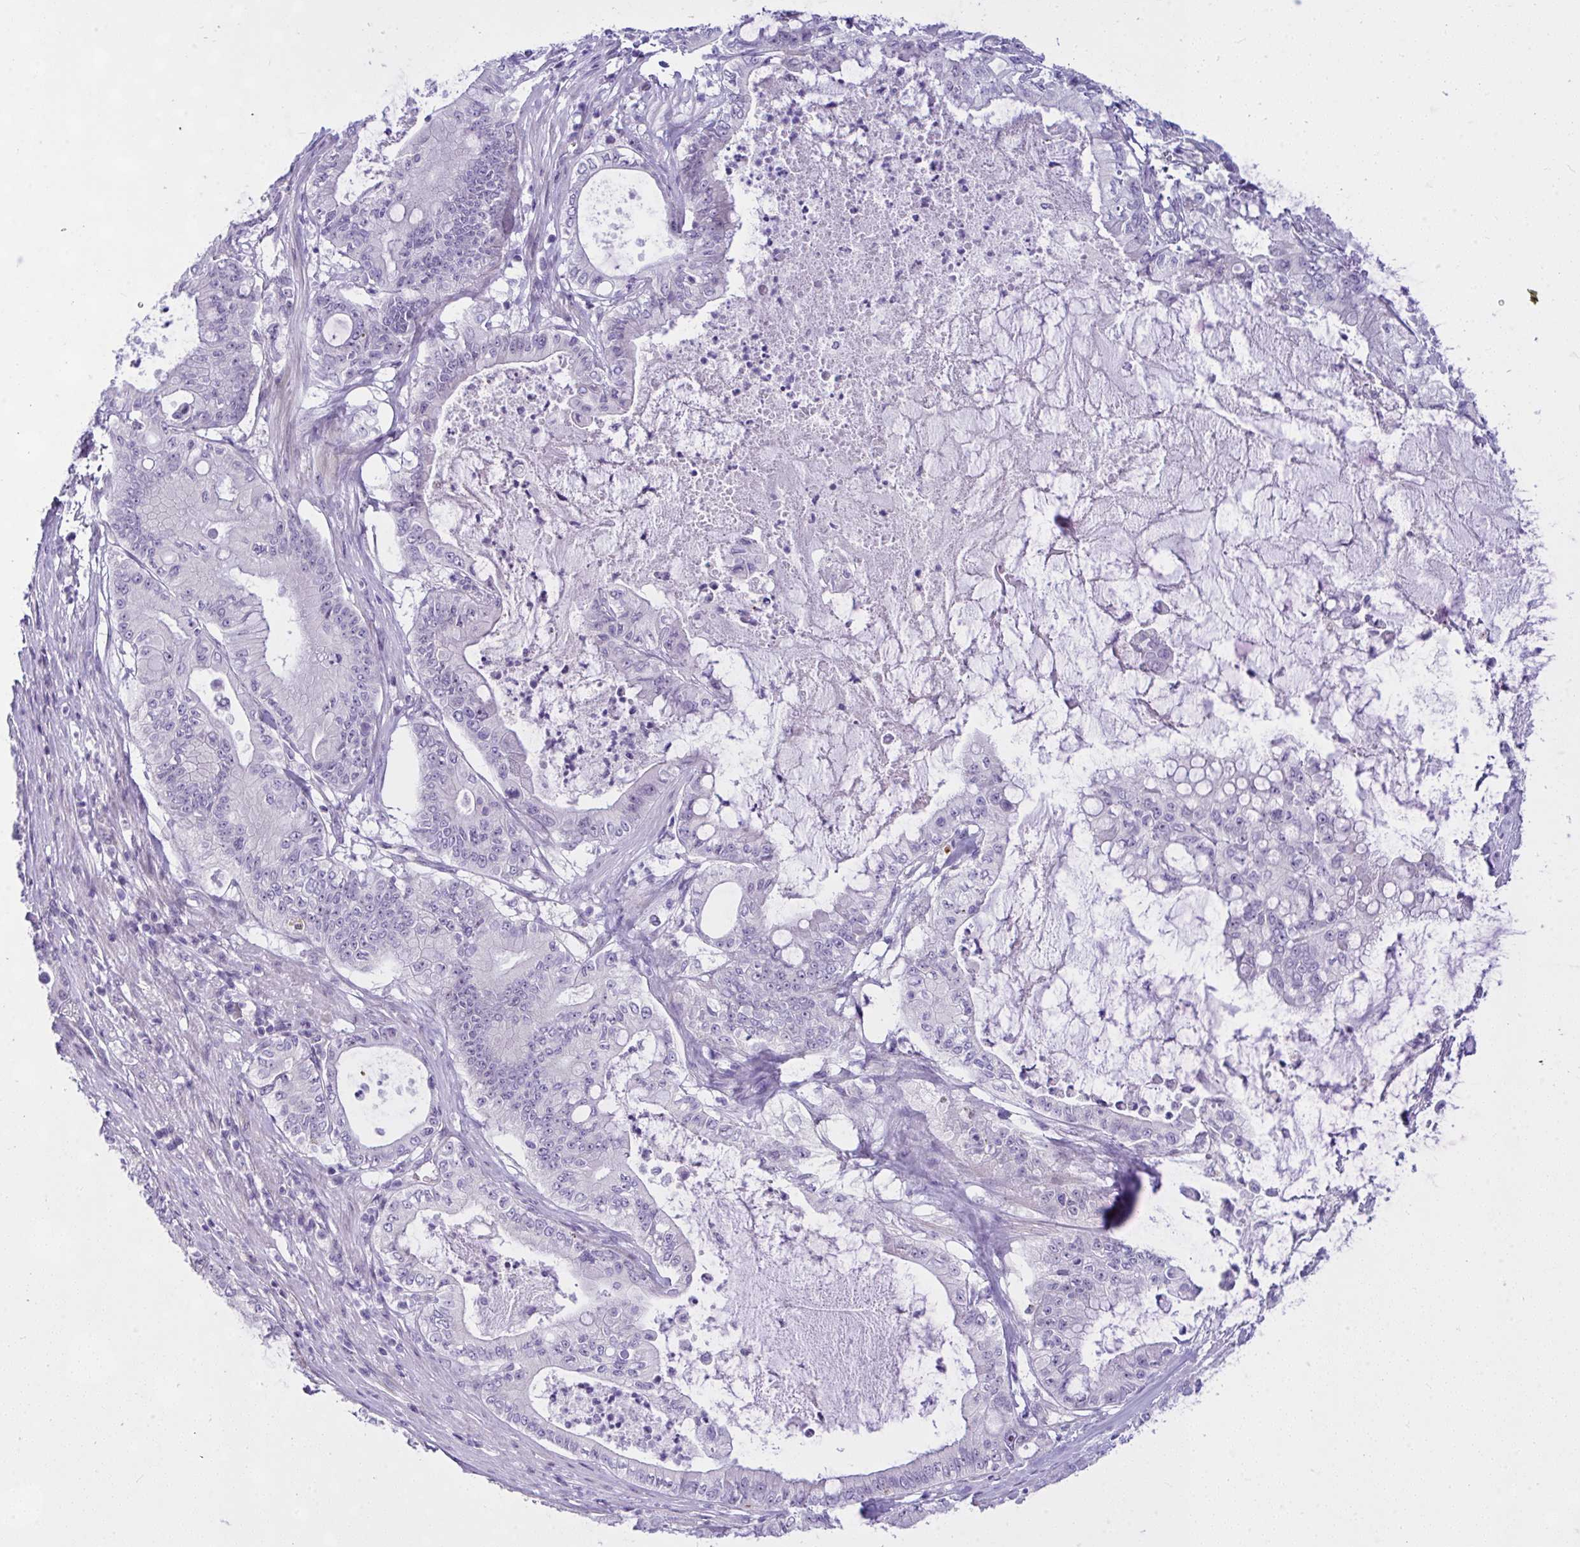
{"staining": {"intensity": "negative", "quantity": "none", "location": "none"}, "tissue": "pancreatic cancer", "cell_type": "Tumor cells", "image_type": "cancer", "snomed": [{"axis": "morphology", "description": "Adenocarcinoma, NOS"}, {"axis": "topography", "description": "Pancreas"}], "caption": "Pancreatic adenocarcinoma was stained to show a protein in brown. There is no significant staining in tumor cells. (Stains: DAB (3,3'-diaminobenzidine) immunohistochemistry with hematoxylin counter stain, Microscopy: brightfield microscopy at high magnification).", "gene": "NFXL1", "patient": {"sex": "male", "age": 71}}